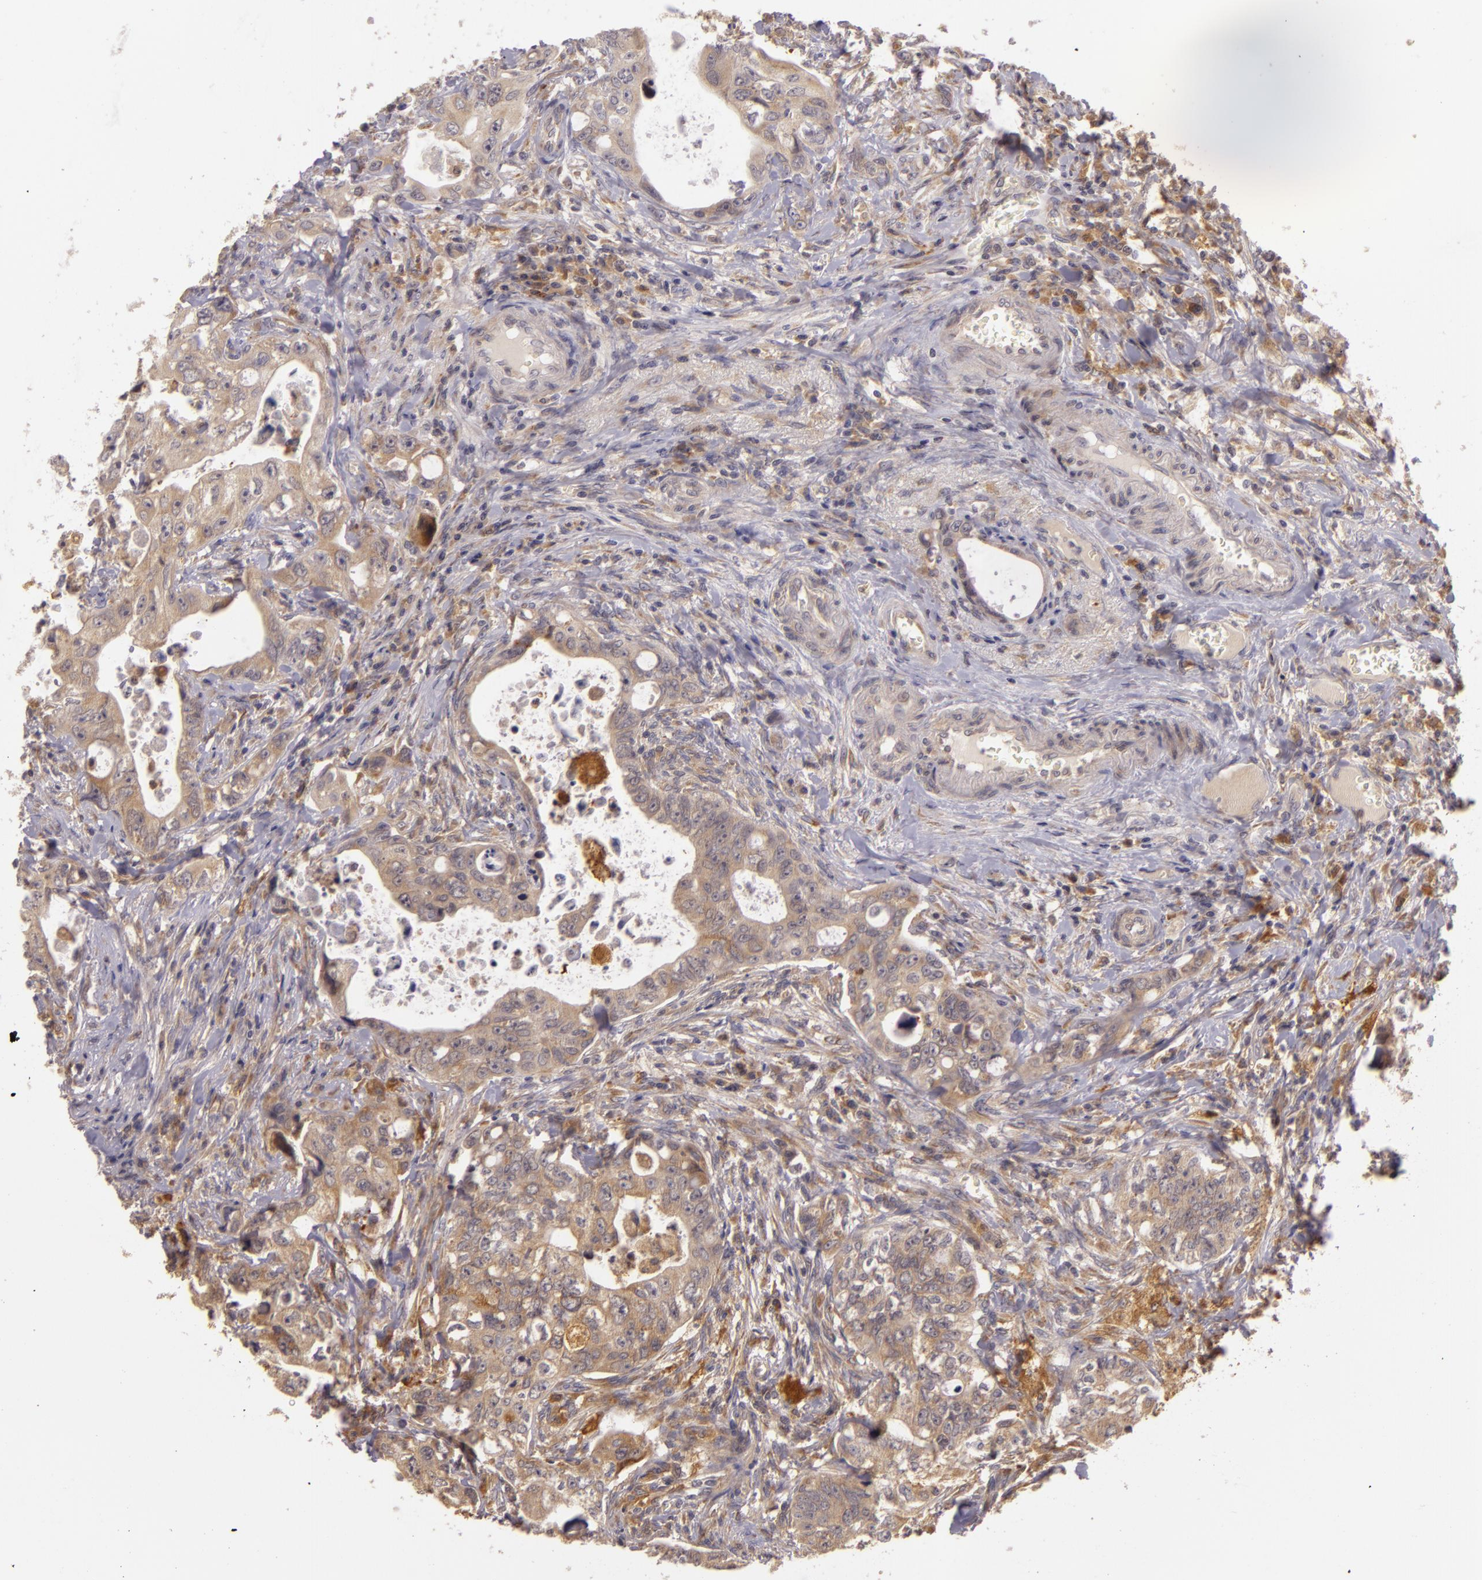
{"staining": {"intensity": "weak", "quantity": ">75%", "location": "cytoplasmic/membranous"}, "tissue": "colorectal cancer", "cell_type": "Tumor cells", "image_type": "cancer", "snomed": [{"axis": "morphology", "description": "Adenocarcinoma, NOS"}, {"axis": "topography", "description": "Rectum"}], "caption": "IHC (DAB (3,3'-diaminobenzidine)) staining of human colorectal cancer (adenocarcinoma) demonstrates weak cytoplasmic/membranous protein expression in about >75% of tumor cells.", "gene": "PPP1R3F", "patient": {"sex": "female", "age": 57}}